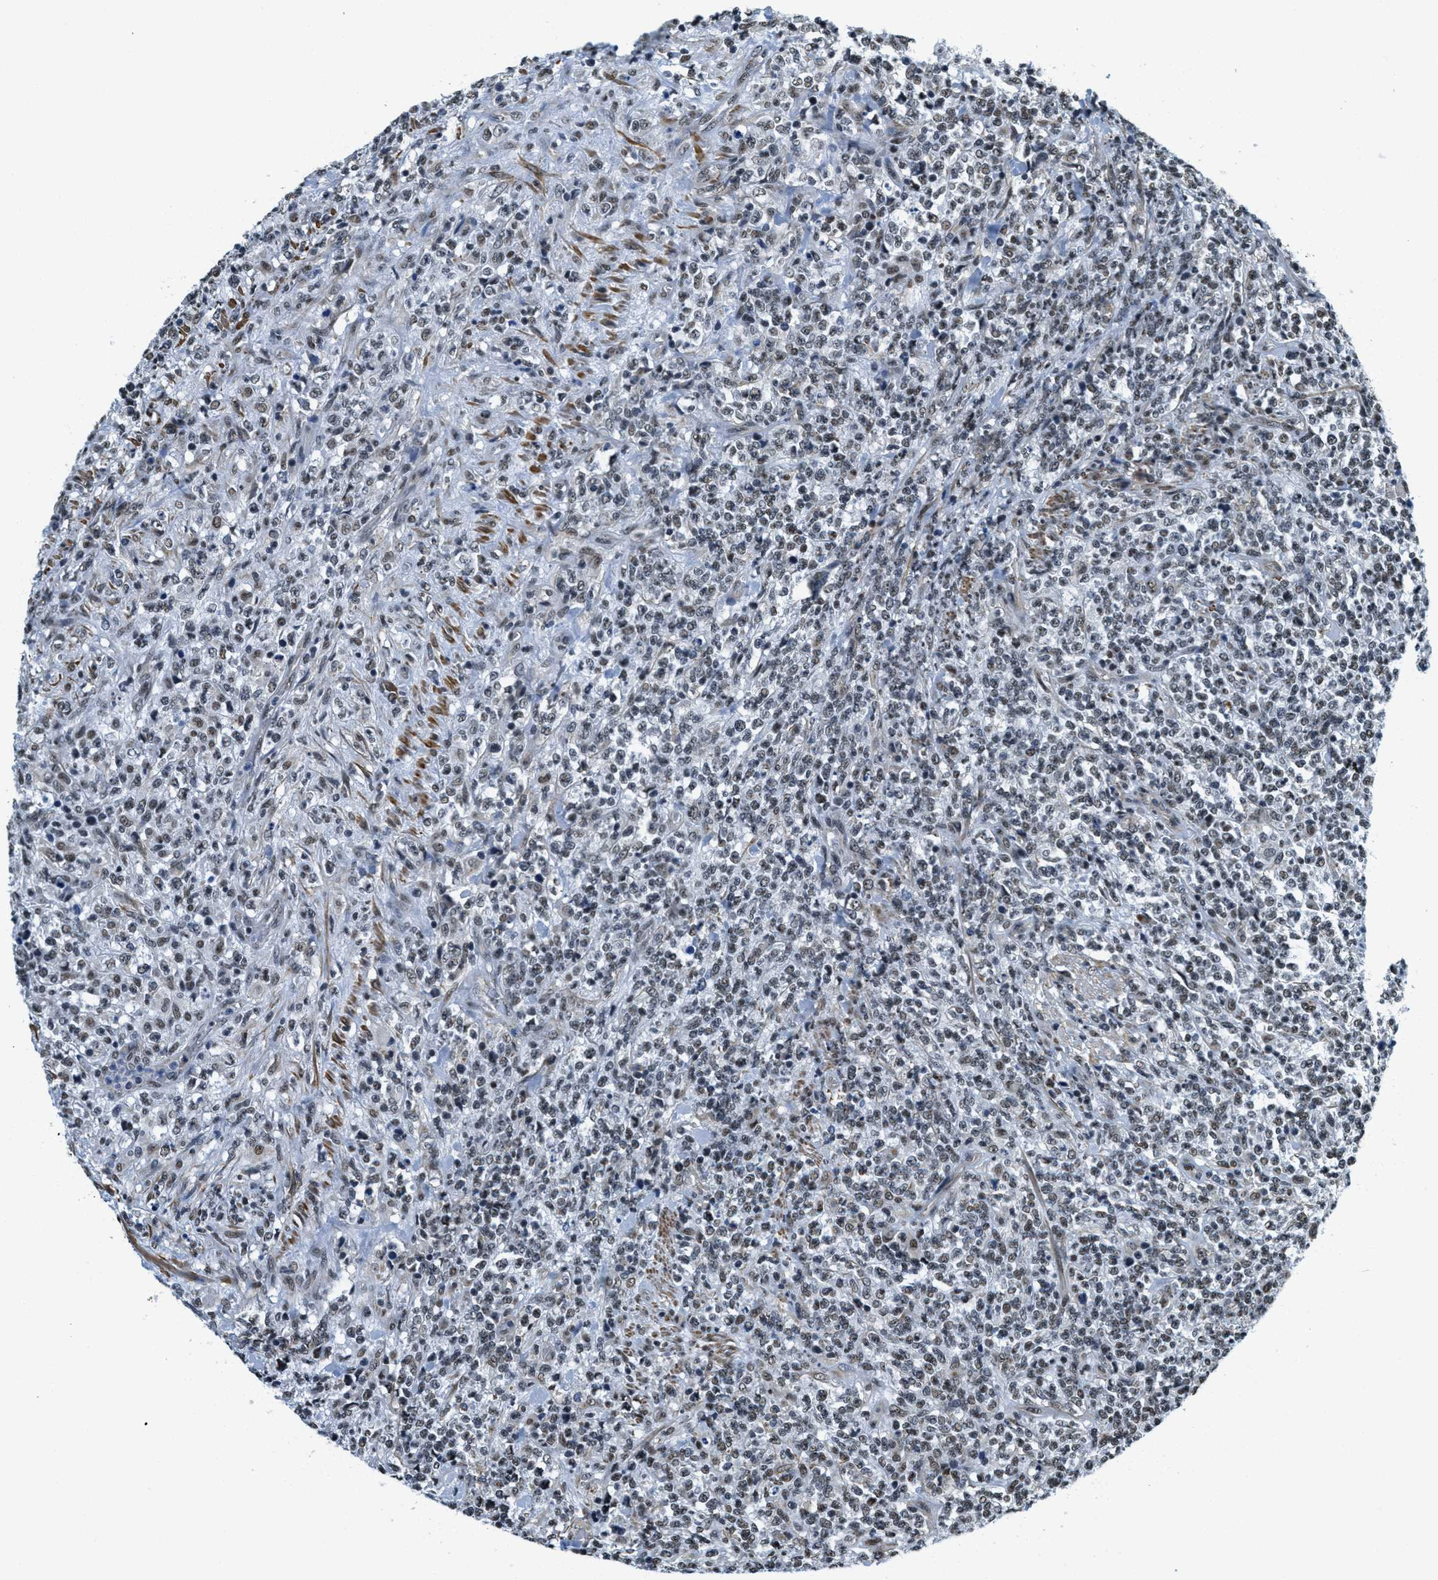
{"staining": {"intensity": "moderate", "quantity": ">75%", "location": "nuclear"}, "tissue": "lymphoma", "cell_type": "Tumor cells", "image_type": "cancer", "snomed": [{"axis": "morphology", "description": "Malignant lymphoma, non-Hodgkin's type, High grade"}, {"axis": "topography", "description": "Soft tissue"}], "caption": "Moderate nuclear protein expression is seen in about >75% of tumor cells in lymphoma.", "gene": "CFAP36", "patient": {"sex": "male", "age": 18}}